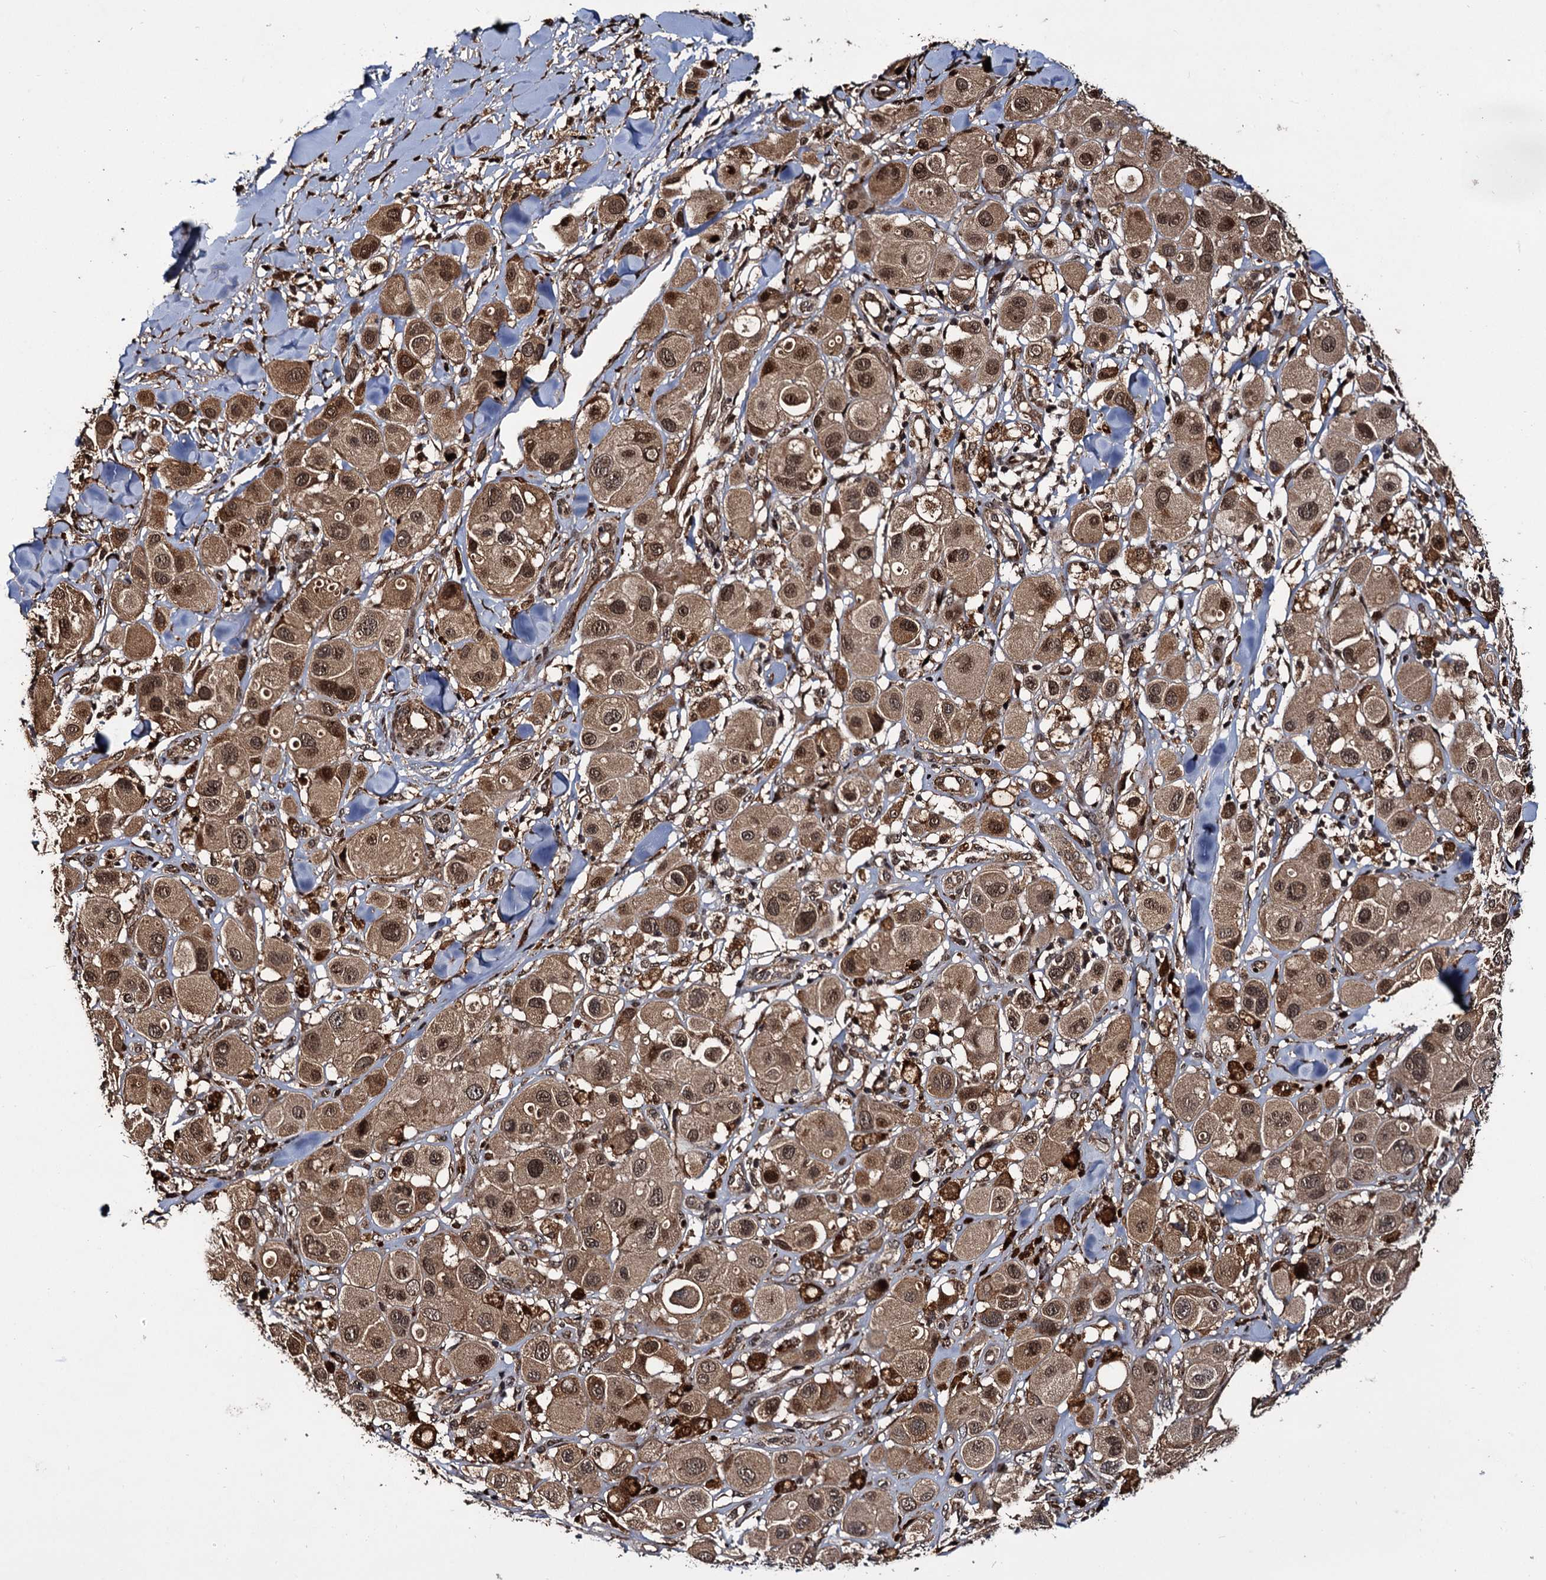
{"staining": {"intensity": "moderate", "quantity": ">75%", "location": "cytoplasmic/membranous,nuclear"}, "tissue": "melanoma", "cell_type": "Tumor cells", "image_type": "cancer", "snomed": [{"axis": "morphology", "description": "Malignant melanoma, Metastatic site"}, {"axis": "topography", "description": "Skin"}], "caption": "Tumor cells exhibit moderate cytoplasmic/membranous and nuclear expression in about >75% of cells in malignant melanoma (metastatic site). The staining is performed using DAB (3,3'-diaminobenzidine) brown chromogen to label protein expression. The nuclei are counter-stained blue using hematoxylin.", "gene": "CEP192", "patient": {"sex": "male", "age": 41}}